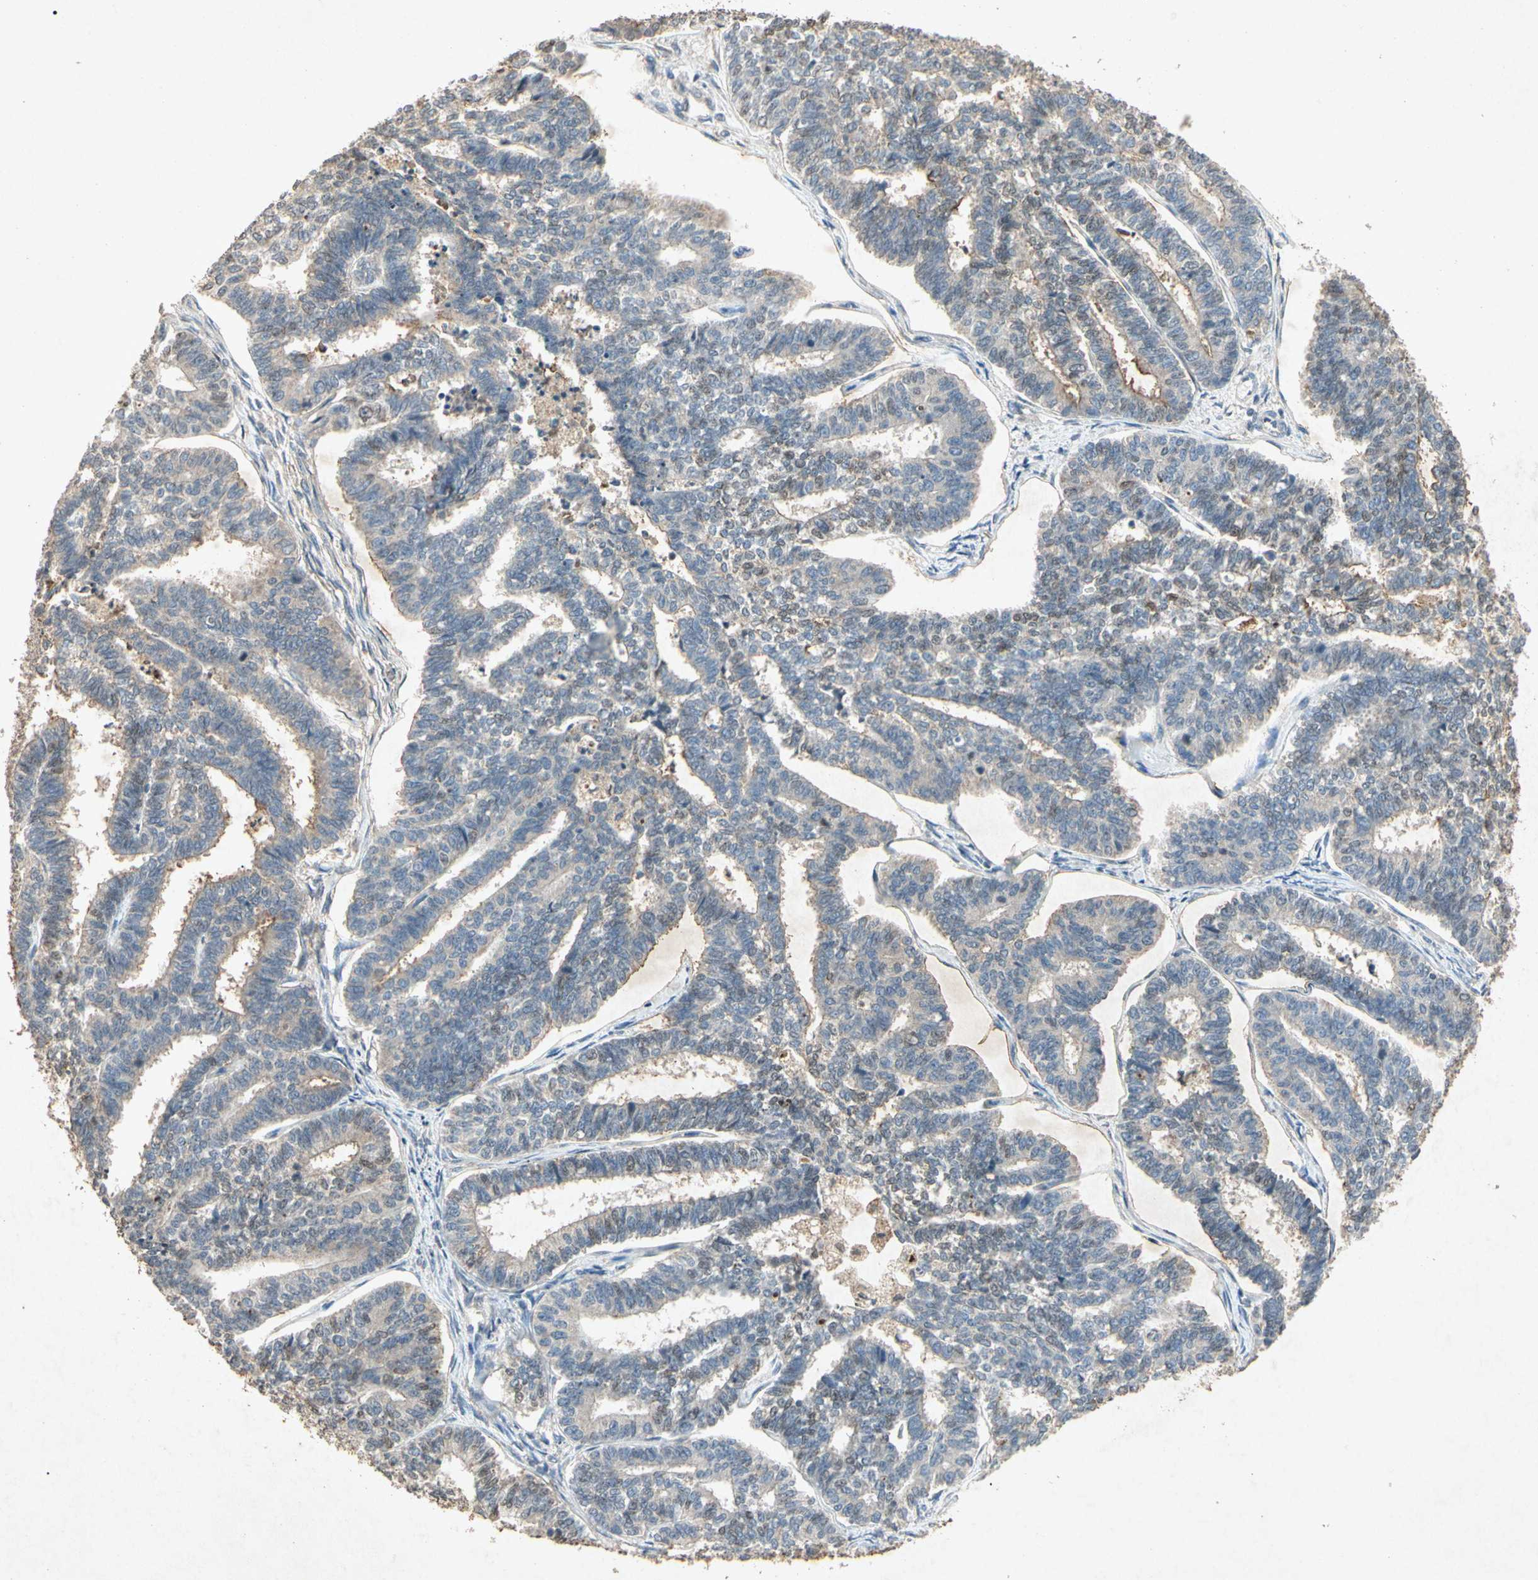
{"staining": {"intensity": "weak", "quantity": "25%-75%", "location": "cytoplasmic/membranous"}, "tissue": "endometrial cancer", "cell_type": "Tumor cells", "image_type": "cancer", "snomed": [{"axis": "morphology", "description": "Adenocarcinoma, NOS"}, {"axis": "topography", "description": "Endometrium"}], "caption": "Protein staining of adenocarcinoma (endometrial) tissue displays weak cytoplasmic/membranous staining in about 25%-75% of tumor cells. The protein is shown in brown color, while the nuclei are stained blue.", "gene": "MSRB1", "patient": {"sex": "female", "age": 70}}